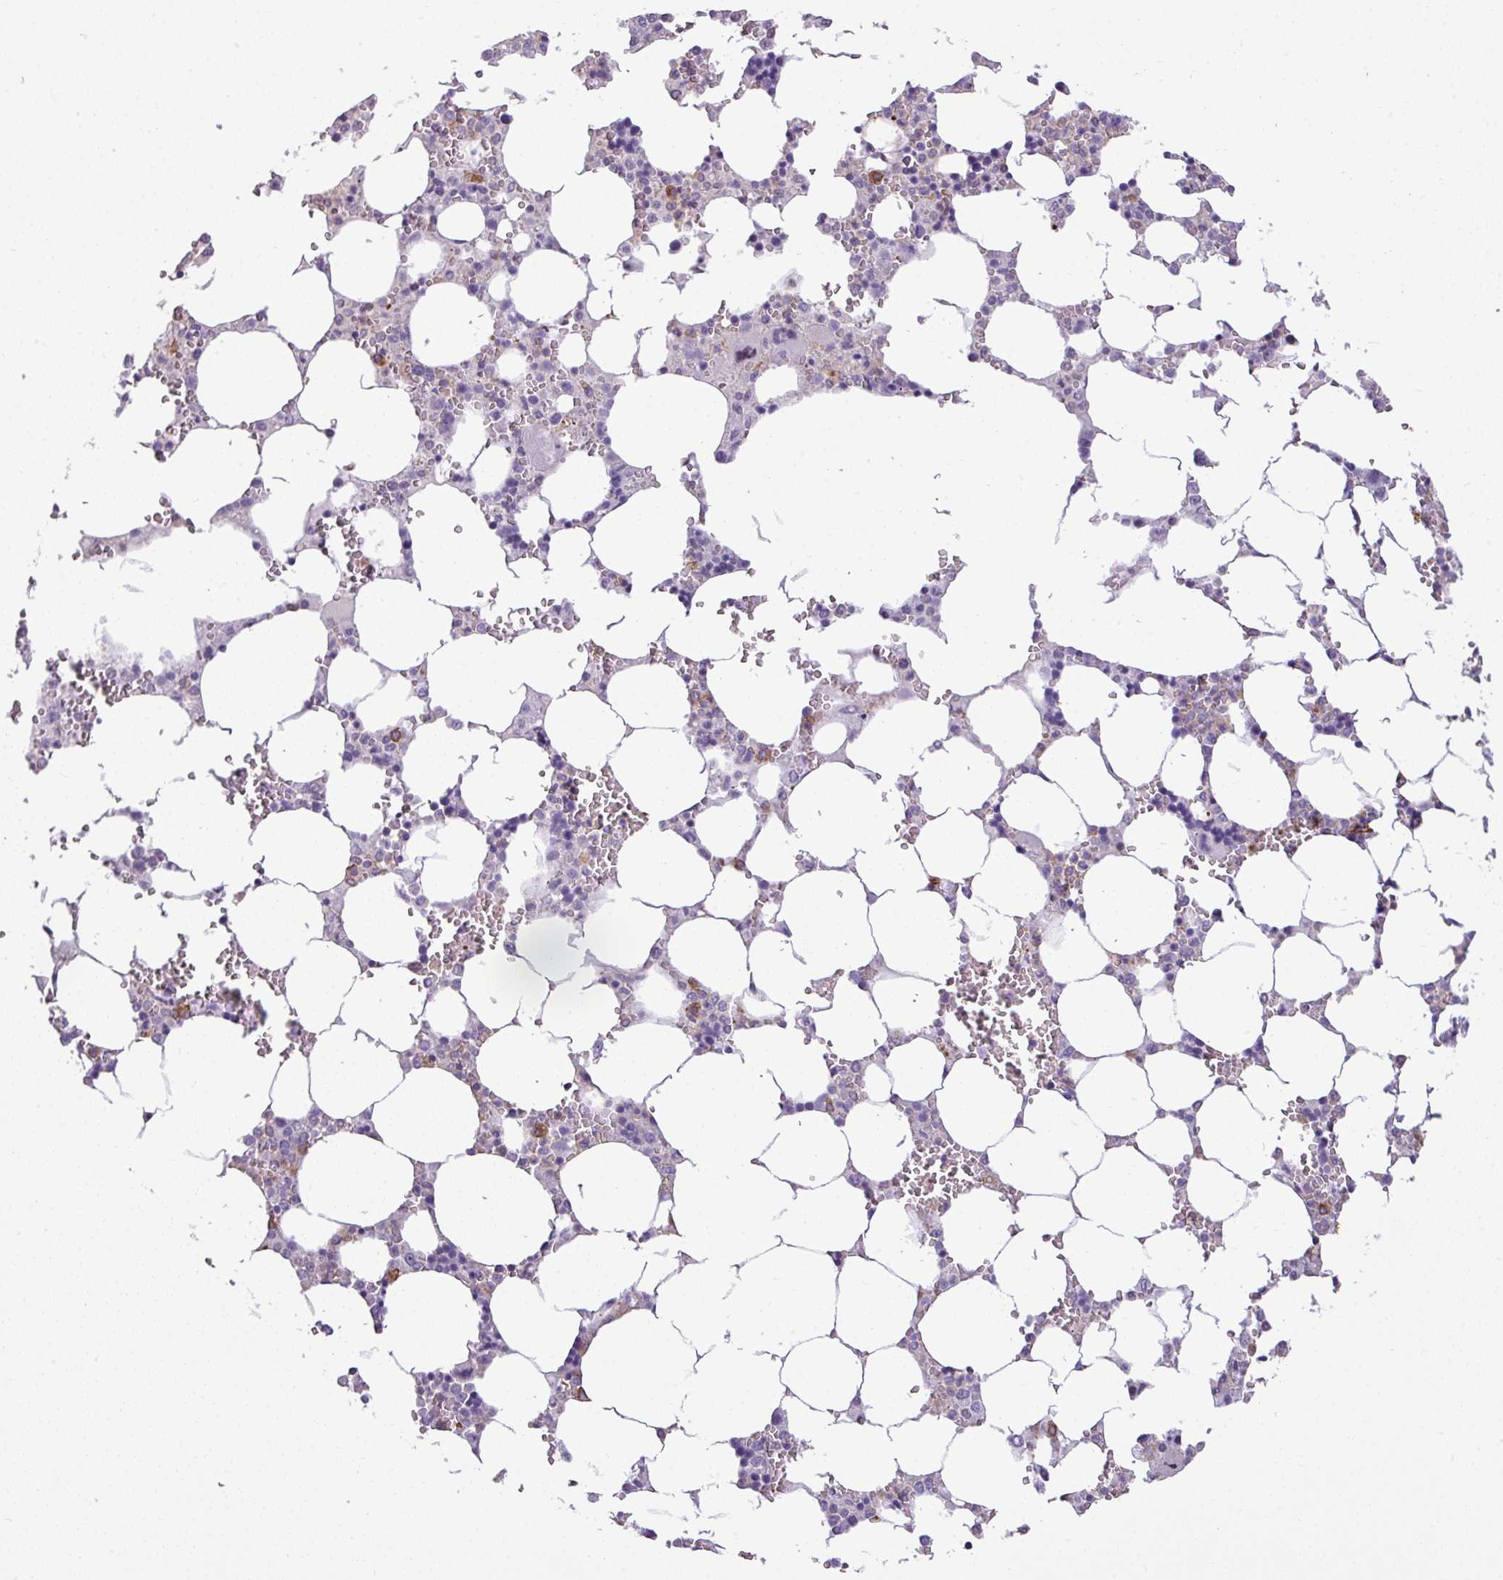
{"staining": {"intensity": "moderate", "quantity": "<25%", "location": "cytoplasmic/membranous"}, "tissue": "bone marrow", "cell_type": "Hematopoietic cells", "image_type": "normal", "snomed": [{"axis": "morphology", "description": "Normal tissue, NOS"}, {"axis": "topography", "description": "Bone marrow"}], "caption": "DAB (3,3'-diaminobenzidine) immunohistochemical staining of normal bone marrow reveals moderate cytoplasmic/membranous protein expression in about <25% of hematopoietic cells. Nuclei are stained in blue.", "gene": "XNDC1N", "patient": {"sex": "male", "age": 64}}